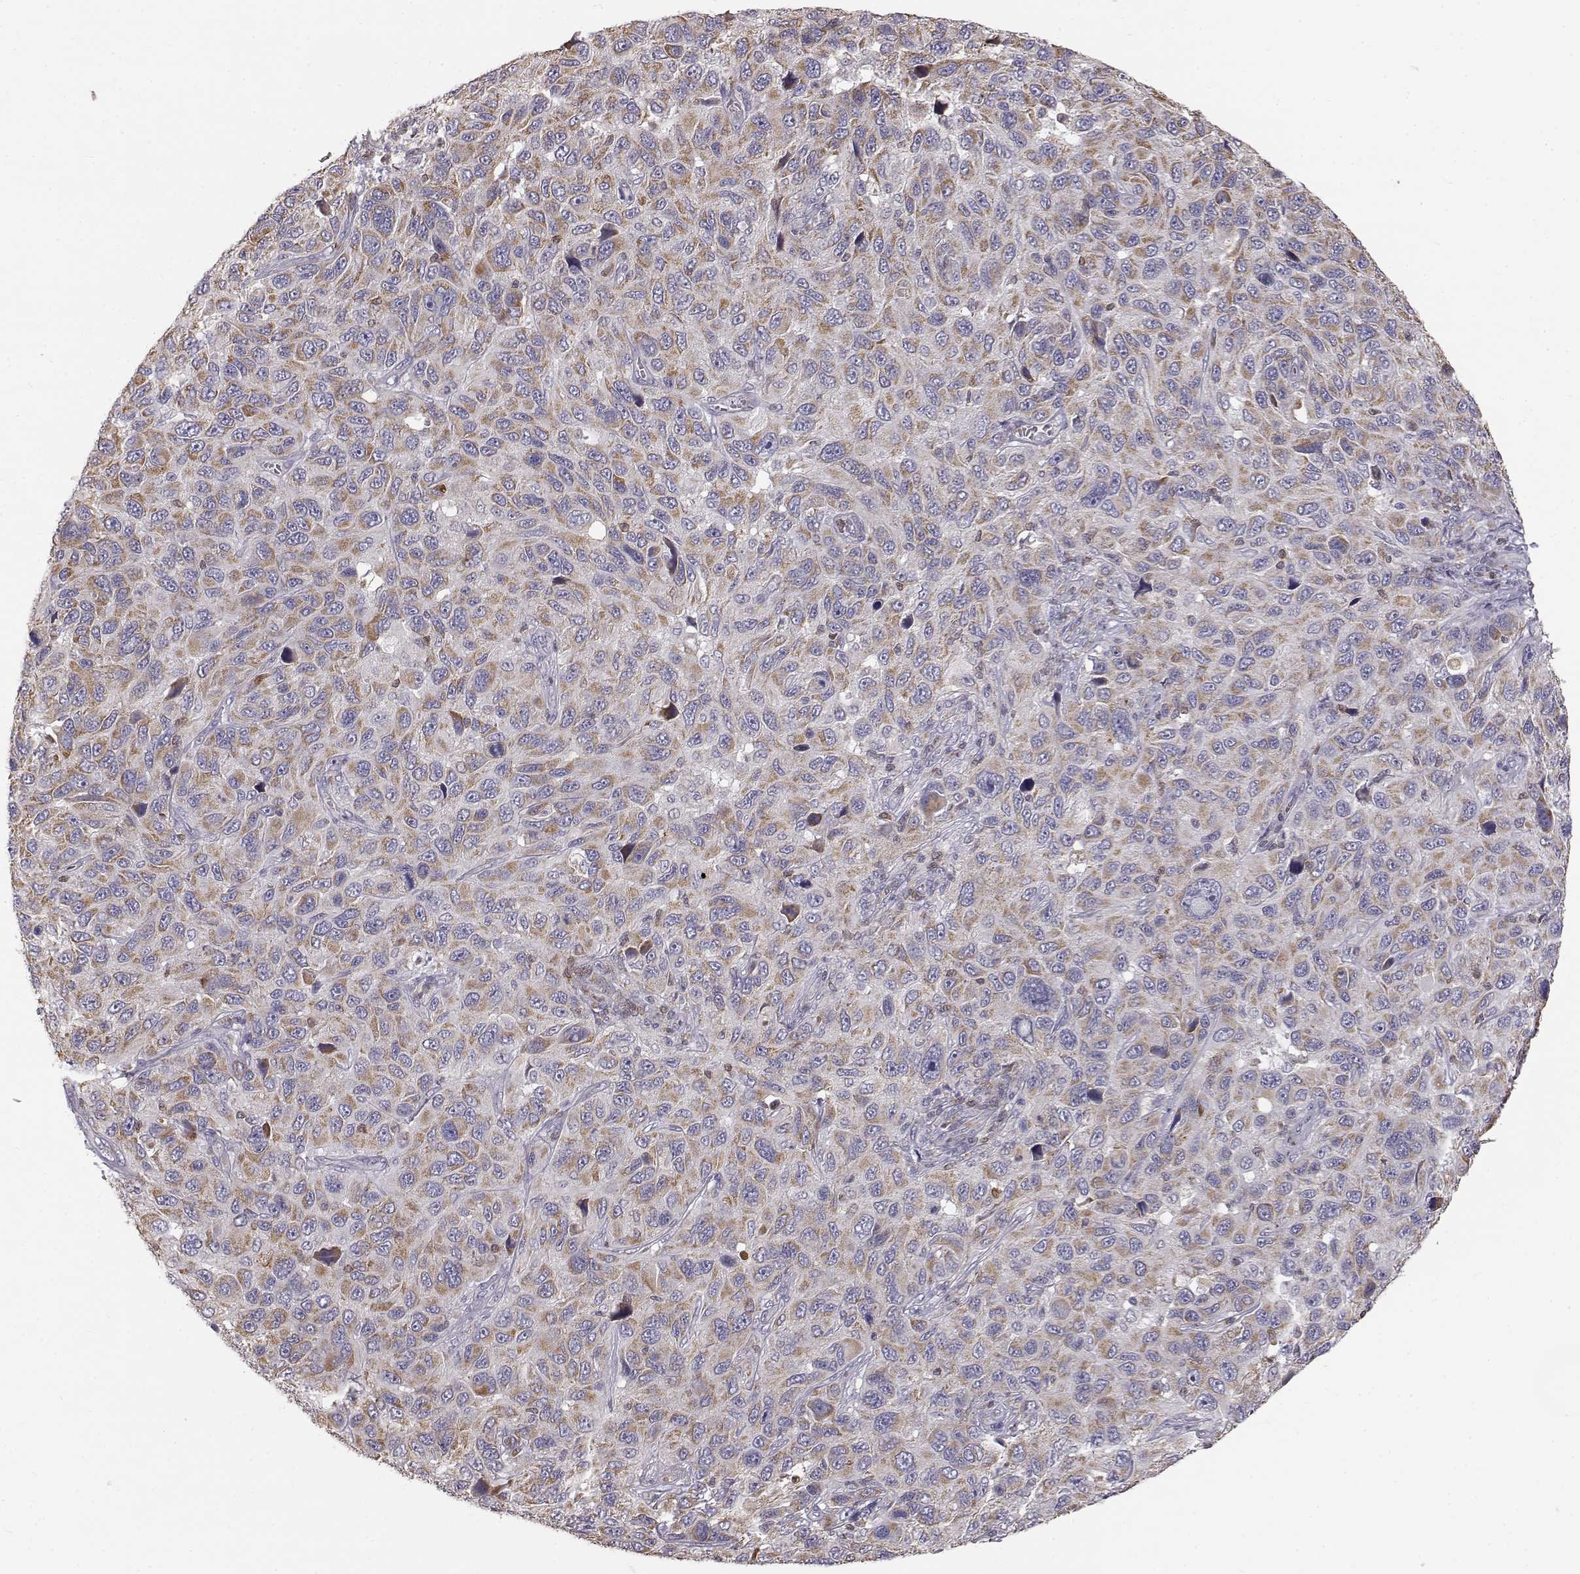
{"staining": {"intensity": "moderate", "quantity": ">75%", "location": "cytoplasmic/membranous"}, "tissue": "melanoma", "cell_type": "Tumor cells", "image_type": "cancer", "snomed": [{"axis": "morphology", "description": "Malignant melanoma, NOS"}, {"axis": "topography", "description": "Skin"}], "caption": "Moderate cytoplasmic/membranous protein staining is identified in approximately >75% of tumor cells in melanoma.", "gene": "GRAP2", "patient": {"sex": "male", "age": 53}}